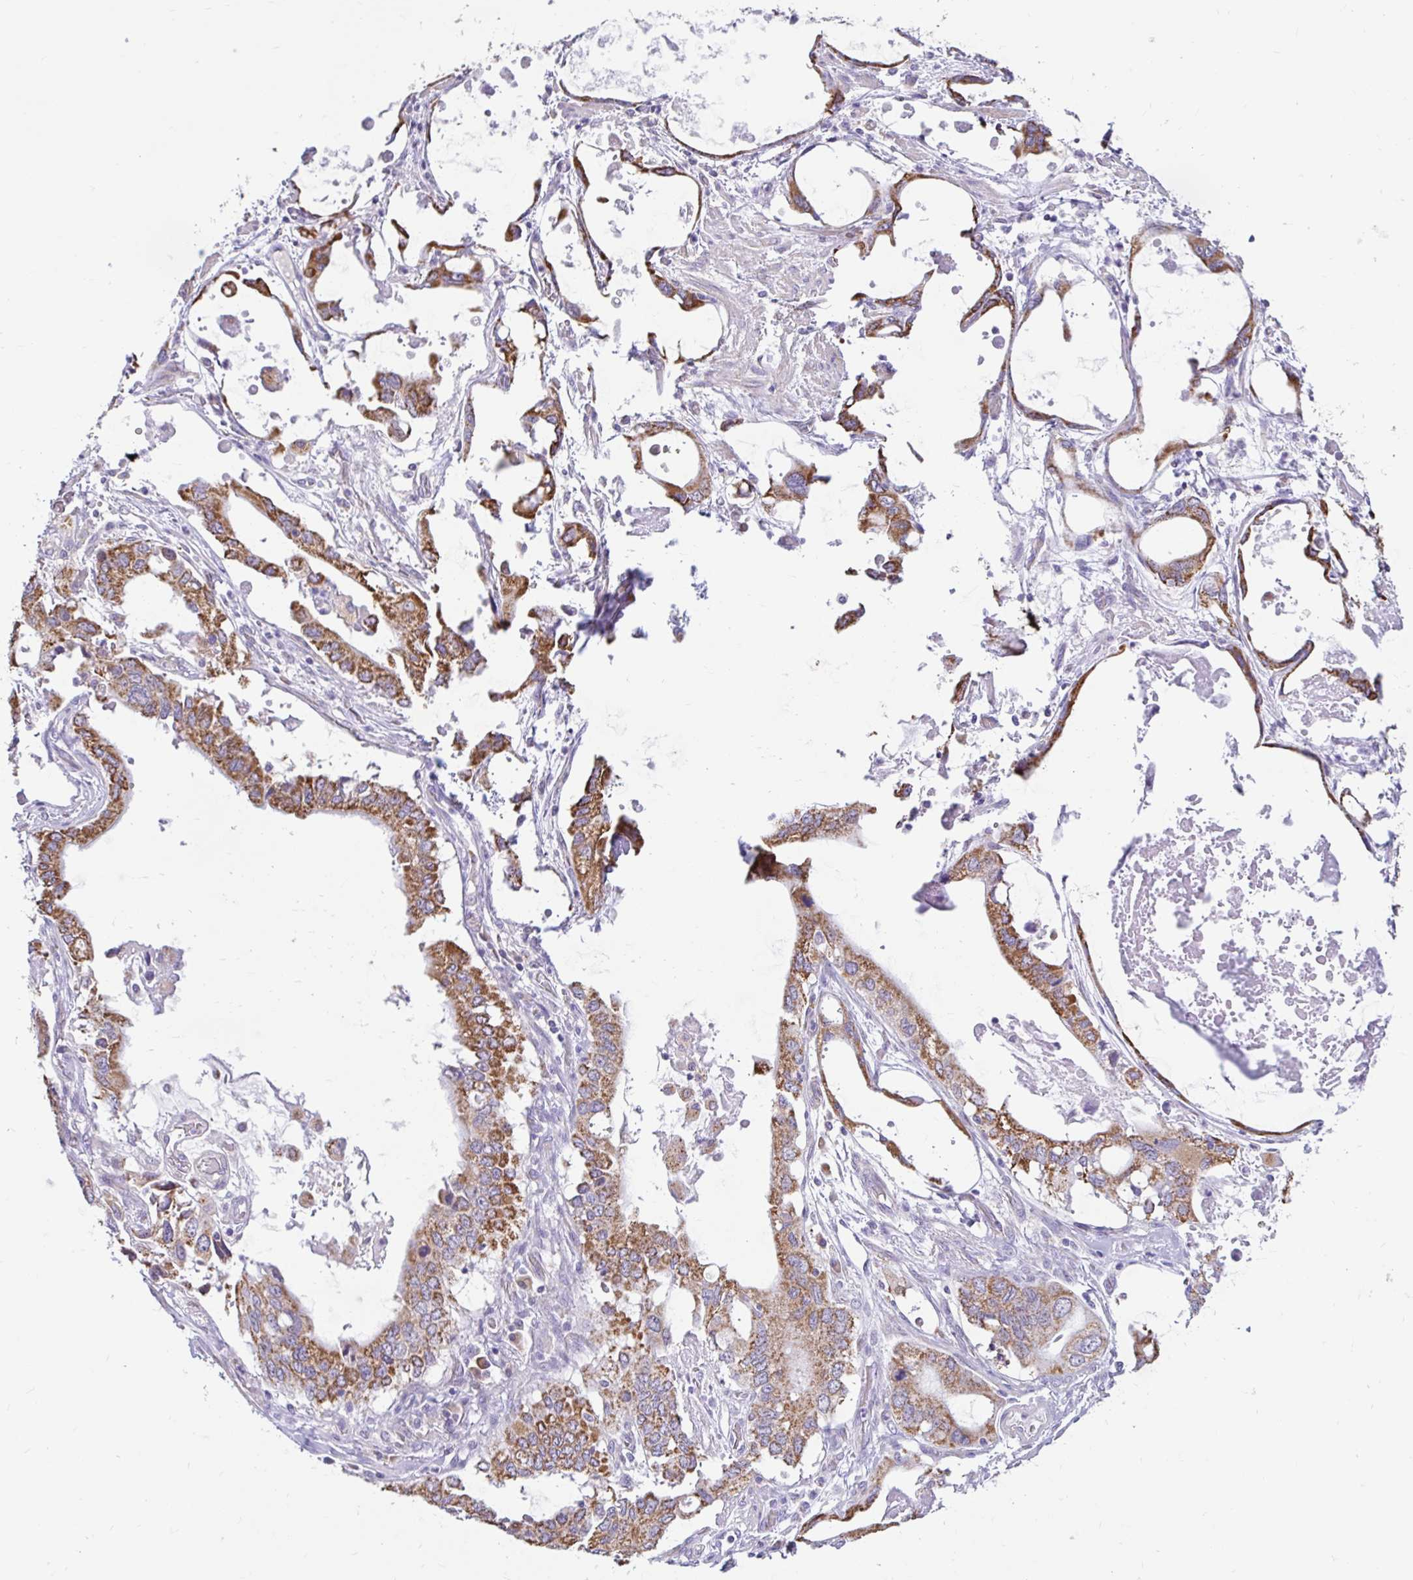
{"staining": {"intensity": "strong", "quantity": ">75%", "location": "cytoplasmic/membranous"}, "tissue": "stomach cancer", "cell_type": "Tumor cells", "image_type": "cancer", "snomed": [{"axis": "morphology", "description": "Adenocarcinoma, NOS"}, {"axis": "topography", "description": "Stomach, upper"}], "caption": "Immunohistochemistry (IHC) staining of adenocarcinoma (stomach), which exhibits high levels of strong cytoplasmic/membranous staining in approximately >75% of tumor cells indicating strong cytoplasmic/membranous protein positivity. The staining was performed using DAB (brown) for protein detection and nuclei were counterstained in hematoxylin (blue).", "gene": "NT5C1B", "patient": {"sex": "male", "age": 74}}